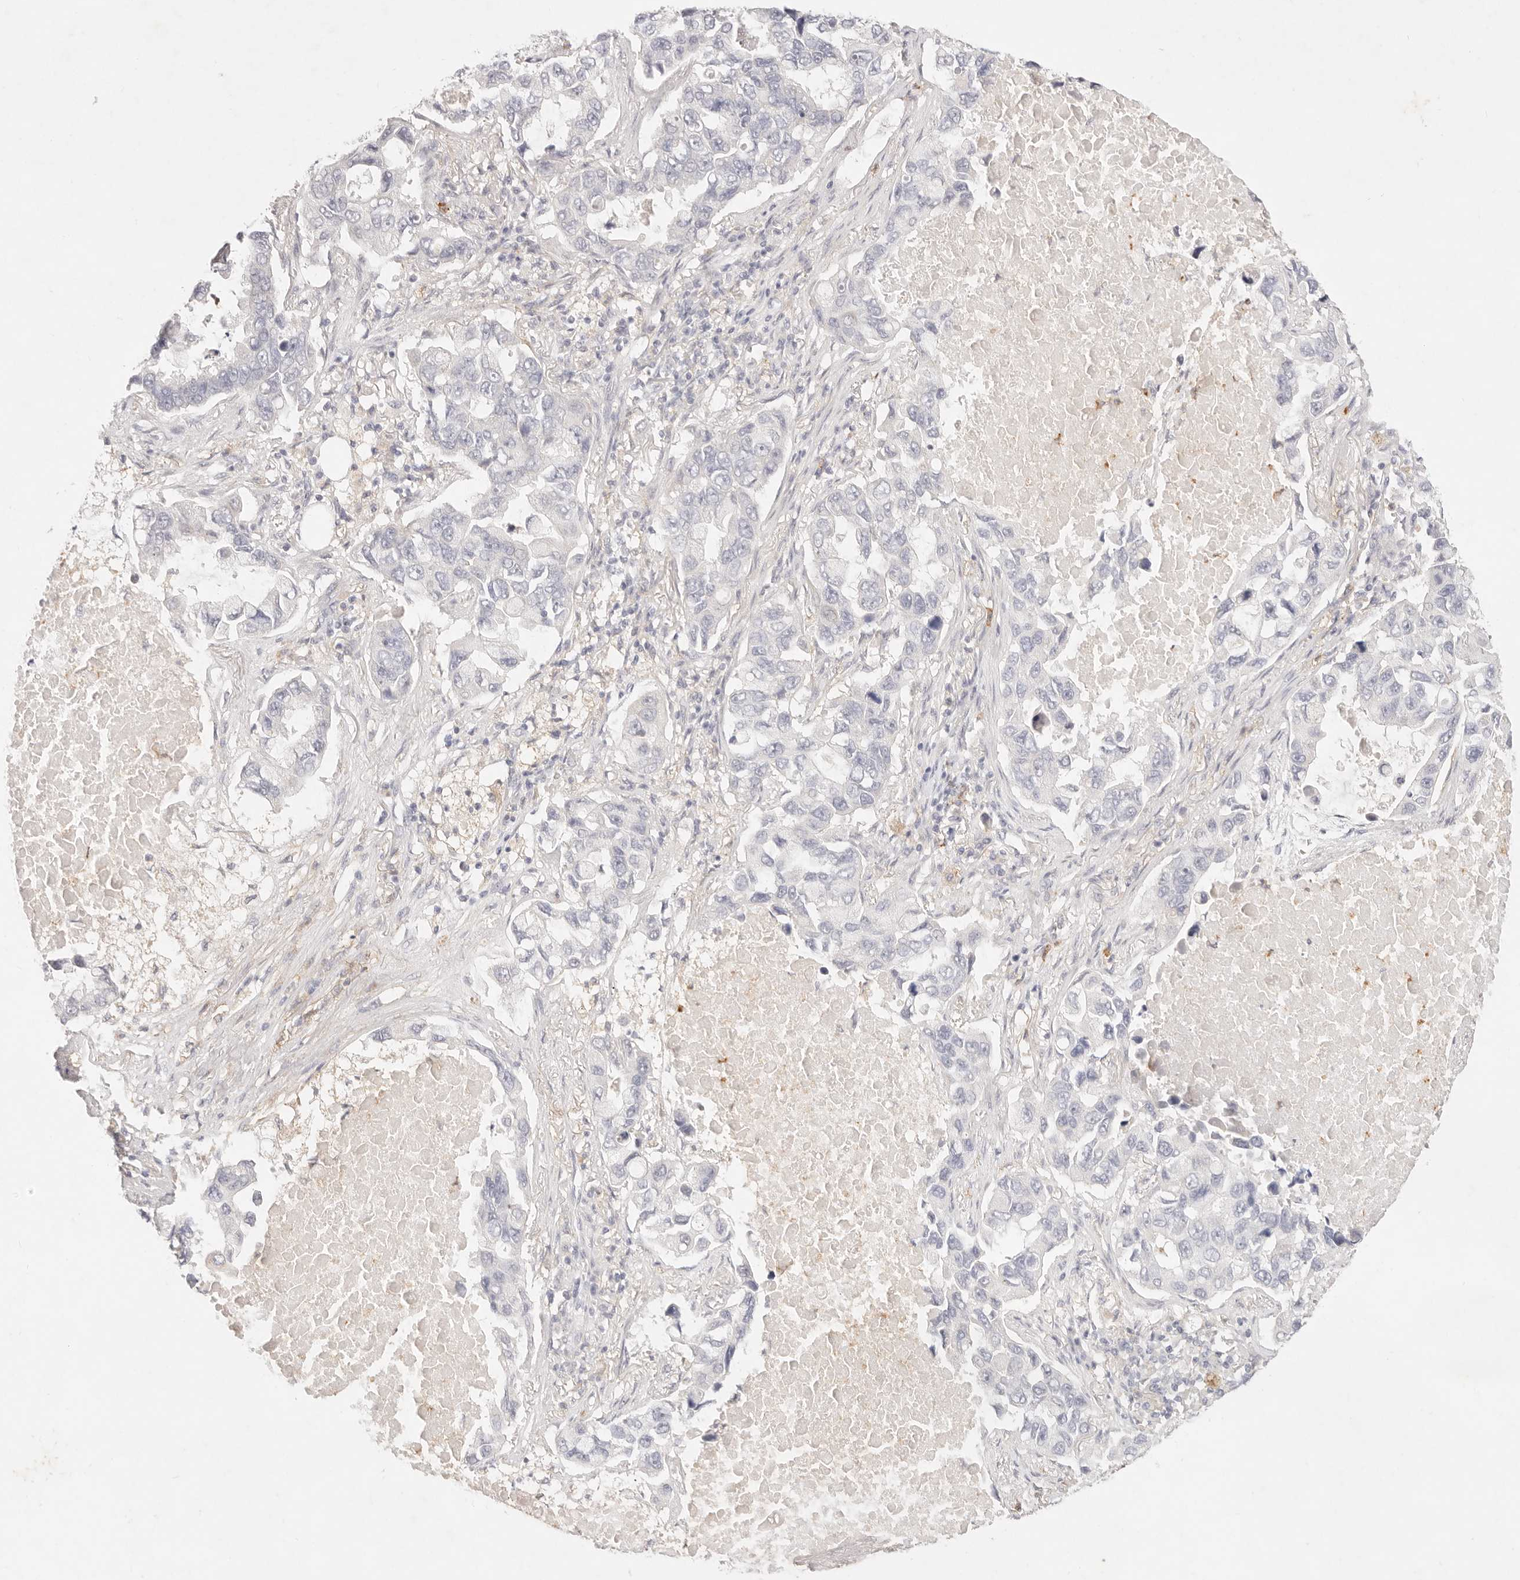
{"staining": {"intensity": "negative", "quantity": "none", "location": "none"}, "tissue": "lung cancer", "cell_type": "Tumor cells", "image_type": "cancer", "snomed": [{"axis": "morphology", "description": "Adenocarcinoma, NOS"}, {"axis": "topography", "description": "Lung"}], "caption": "A high-resolution image shows immunohistochemistry (IHC) staining of lung cancer, which demonstrates no significant staining in tumor cells. The staining was performed using DAB (3,3'-diaminobenzidine) to visualize the protein expression in brown, while the nuclei were stained in blue with hematoxylin (Magnification: 20x).", "gene": "GPR84", "patient": {"sex": "male", "age": 64}}